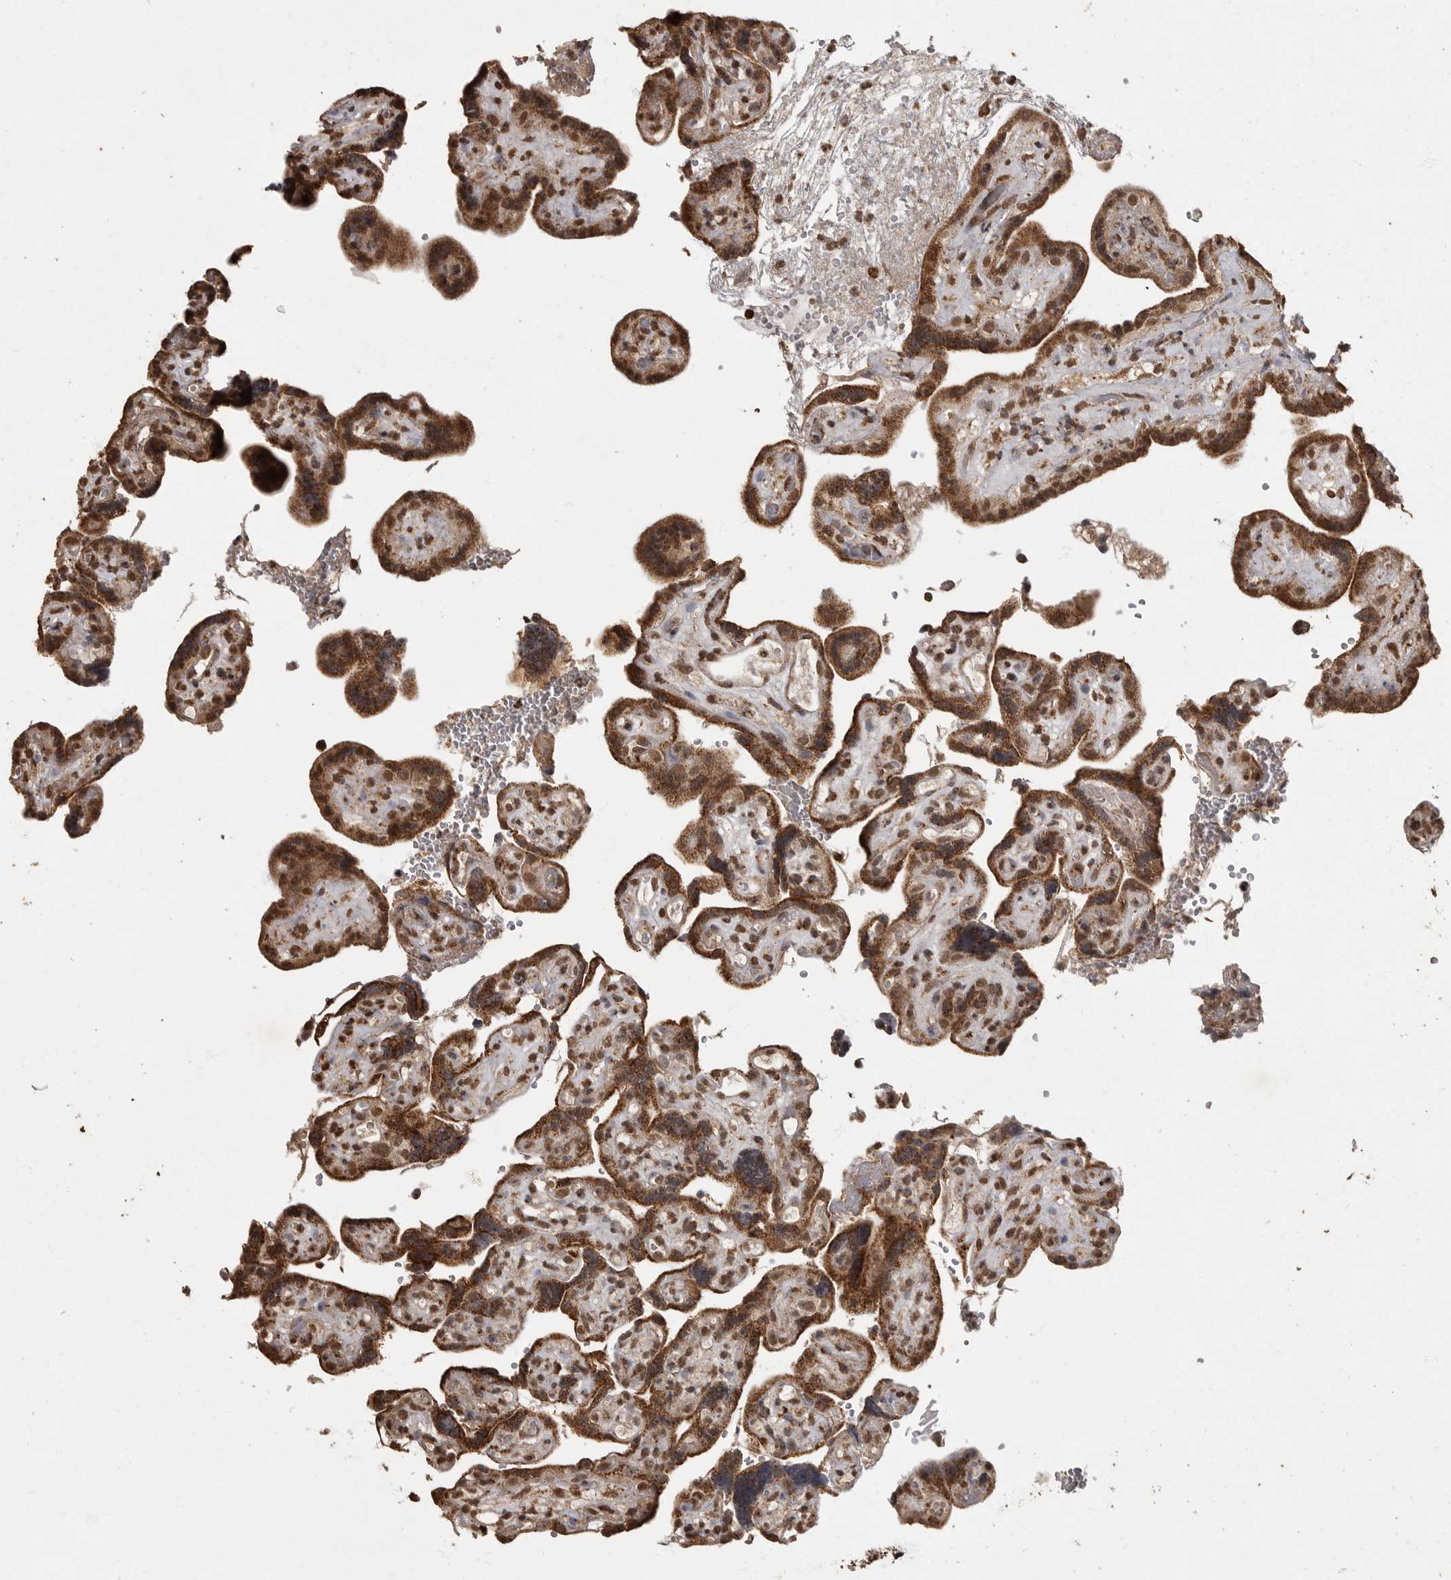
{"staining": {"intensity": "moderate", "quantity": ">75%", "location": "cytoplasmic/membranous,nuclear"}, "tissue": "placenta", "cell_type": "Decidual cells", "image_type": "normal", "snomed": [{"axis": "morphology", "description": "Normal tissue, NOS"}, {"axis": "topography", "description": "Placenta"}], "caption": "The immunohistochemical stain highlights moderate cytoplasmic/membranous,nuclear positivity in decidual cells of normal placenta.", "gene": "MAFG", "patient": {"sex": "female", "age": 30}}